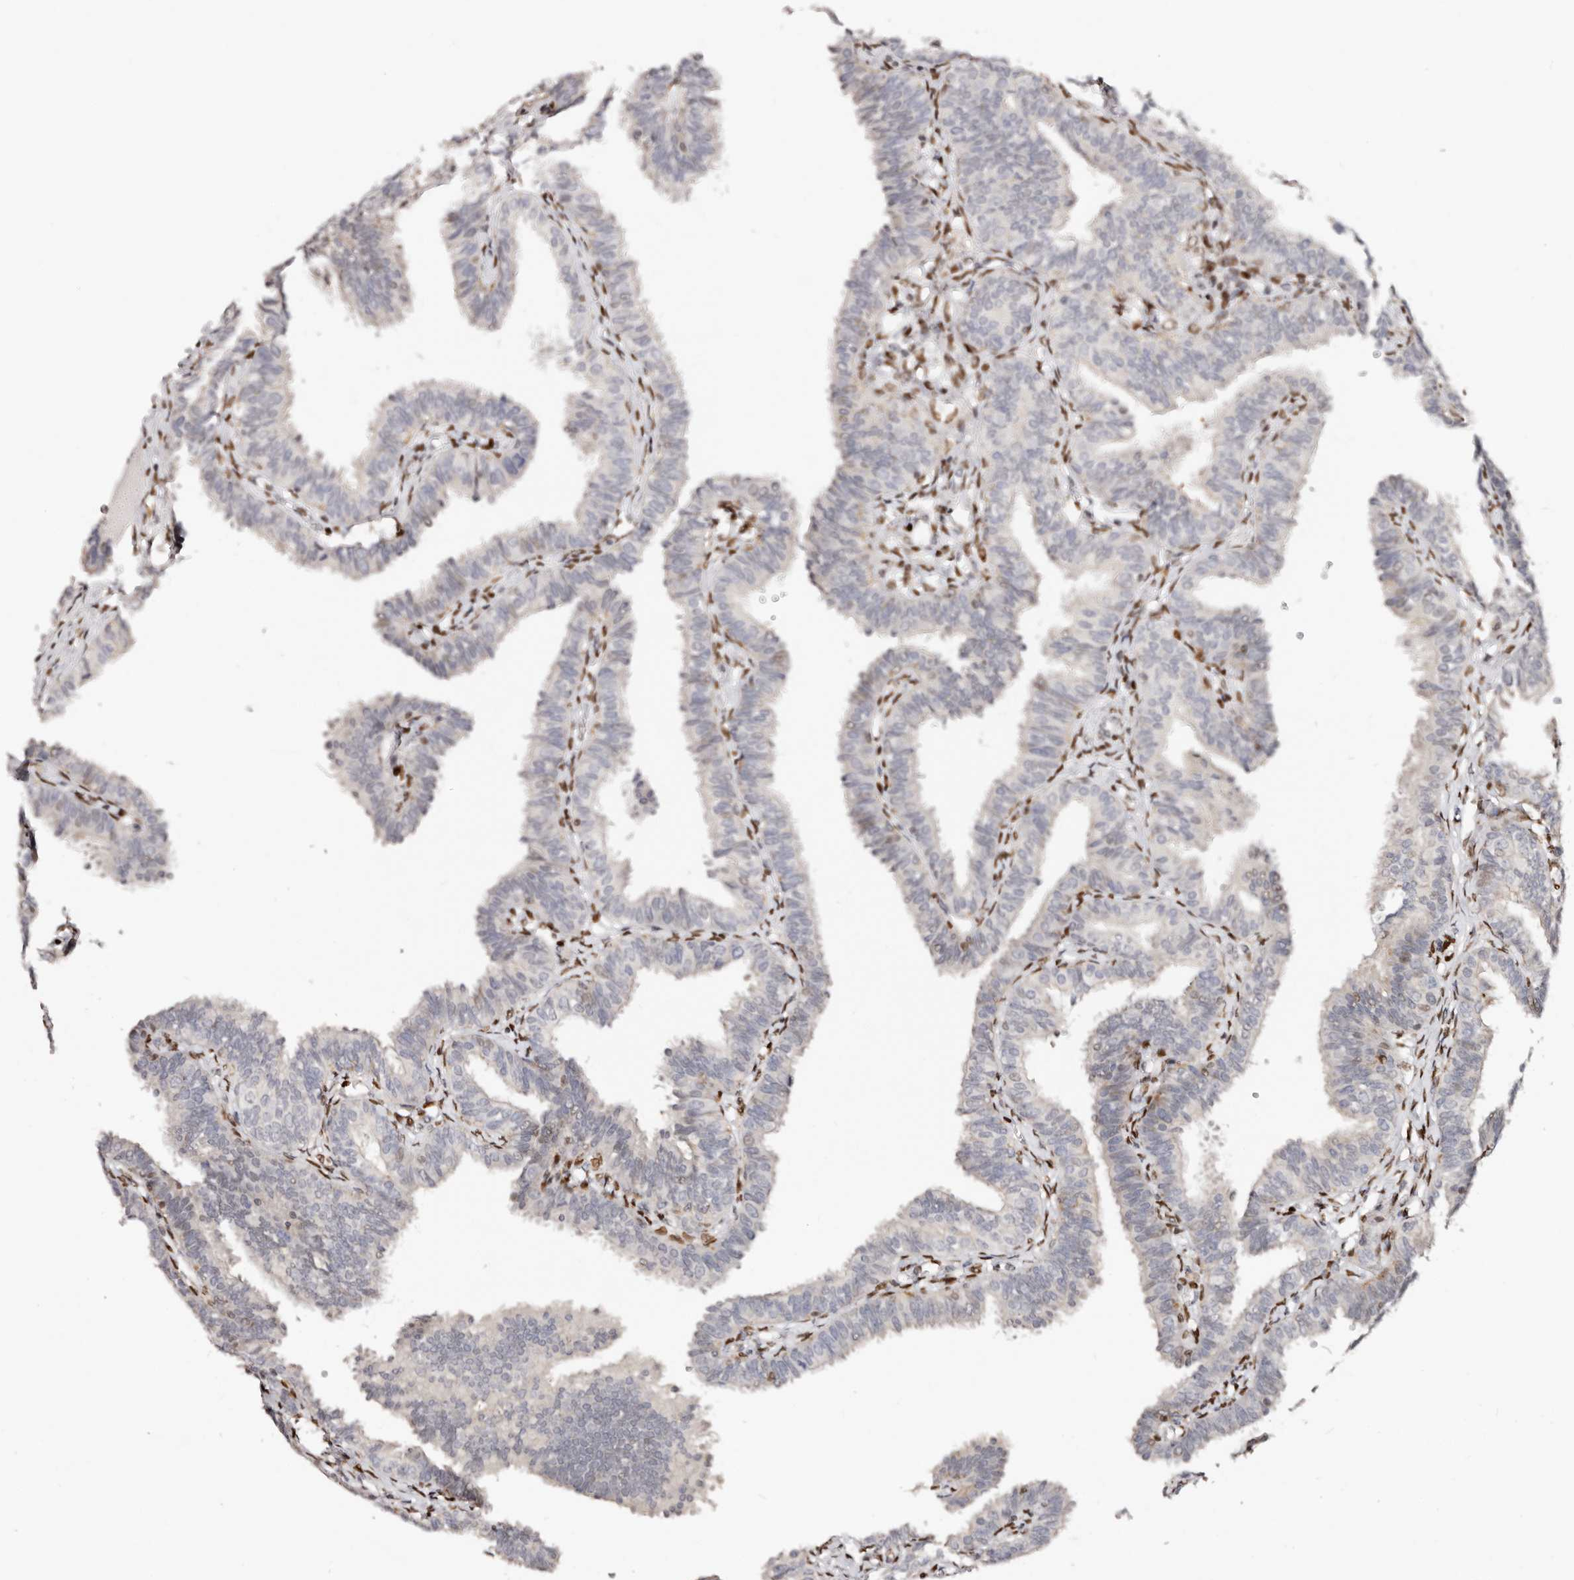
{"staining": {"intensity": "weak", "quantity": "<25%", "location": "cytoplasmic/membranous"}, "tissue": "fallopian tube", "cell_type": "Glandular cells", "image_type": "normal", "snomed": [{"axis": "morphology", "description": "Normal tissue, NOS"}, {"axis": "topography", "description": "Fallopian tube"}], "caption": "Immunohistochemical staining of benign human fallopian tube shows no significant staining in glandular cells. Brightfield microscopy of IHC stained with DAB (3,3'-diaminobenzidine) (brown) and hematoxylin (blue), captured at high magnification.", "gene": "IQGAP3", "patient": {"sex": "female", "age": 35}}